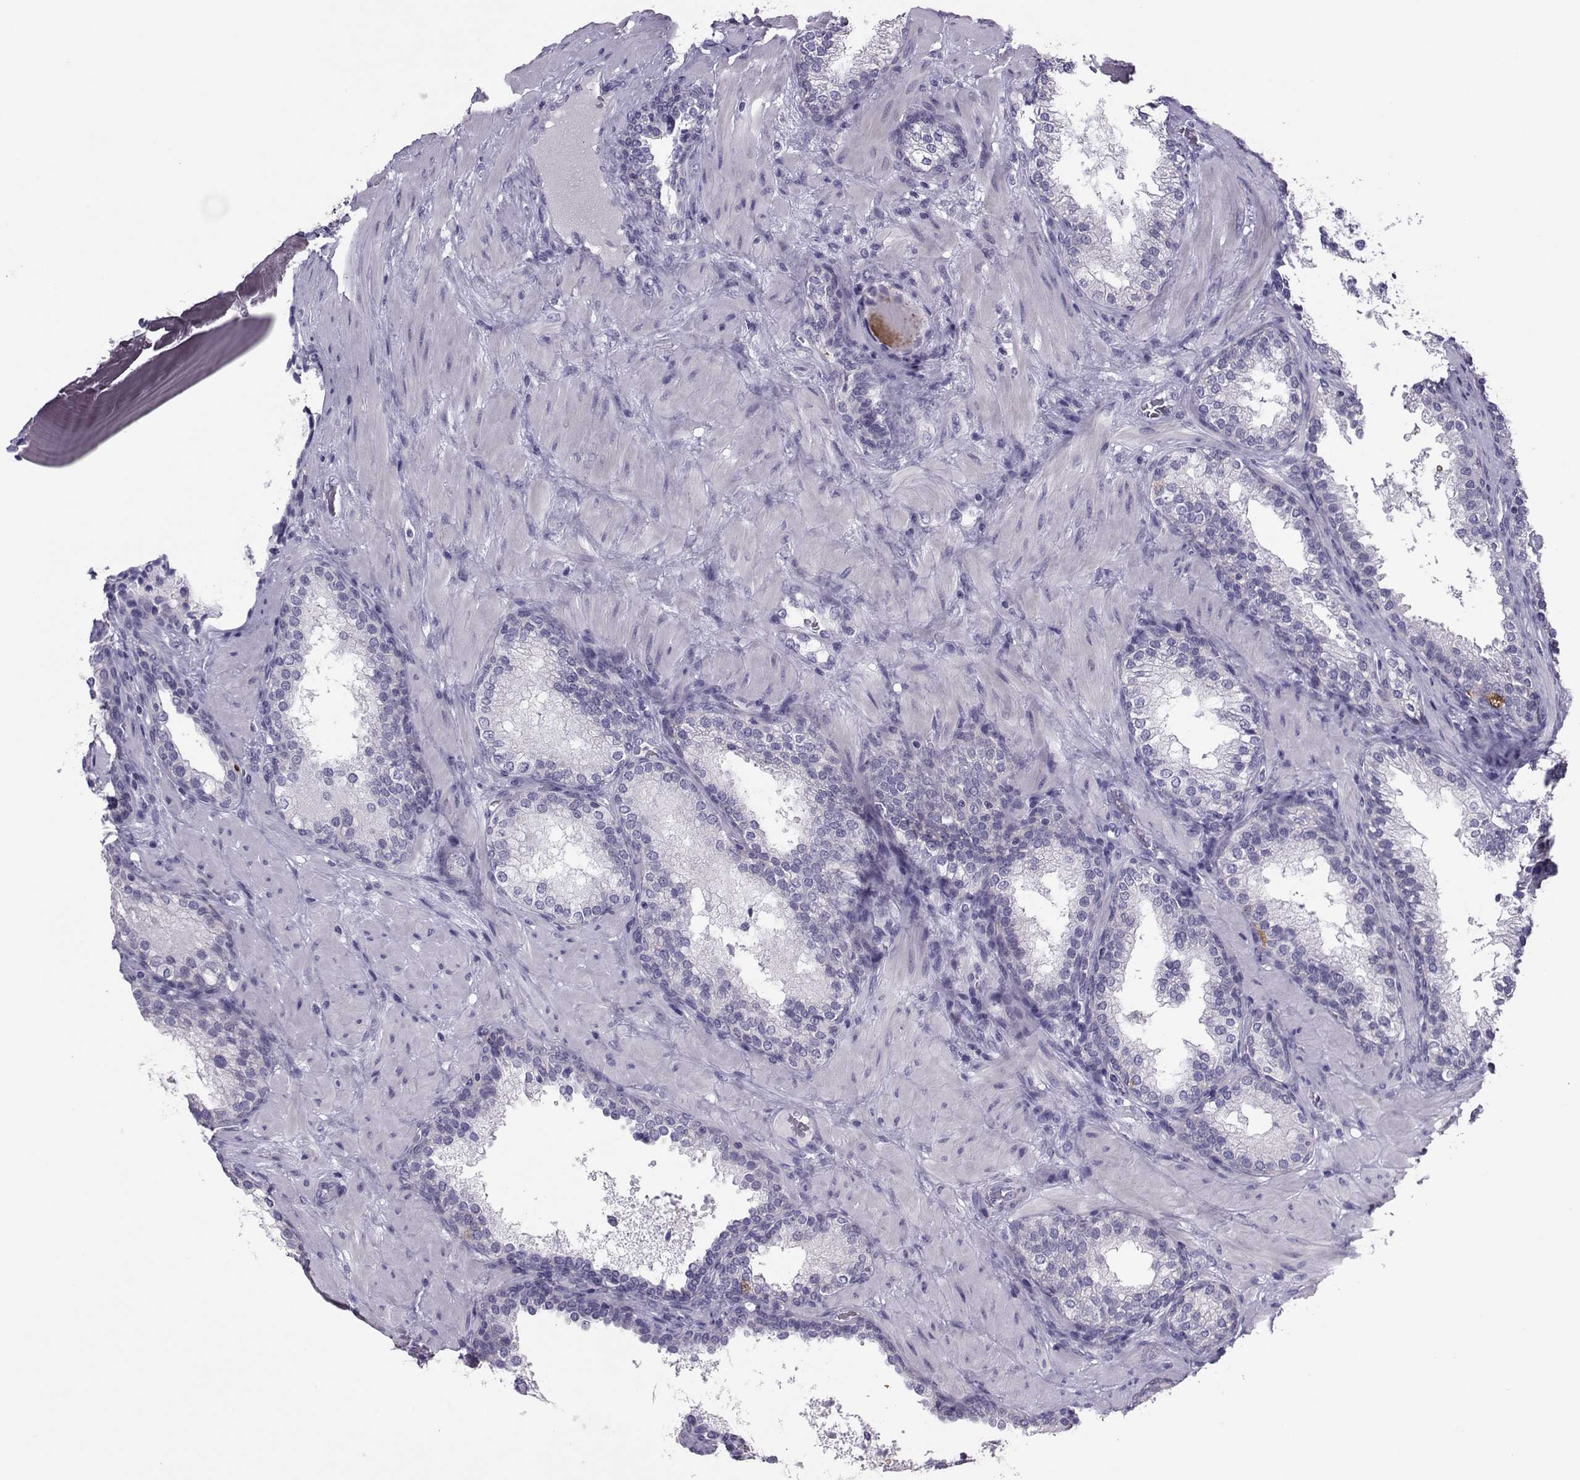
{"staining": {"intensity": "negative", "quantity": "none", "location": "none"}, "tissue": "prostate cancer", "cell_type": "Tumor cells", "image_type": "cancer", "snomed": [{"axis": "morphology", "description": "Adenocarcinoma, Low grade"}, {"axis": "topography", "description": "Prostate"}], "caption": "The histopathology image demonstrates no significant staining in tumor cells of prostate cancer (low-grade adenocarcinoma). (DAB immunohistochemistry visualized using brightfield microscopy, high magnification).", "gene": "TRPM7", "patient": {"sex": "male", "age": 60}}